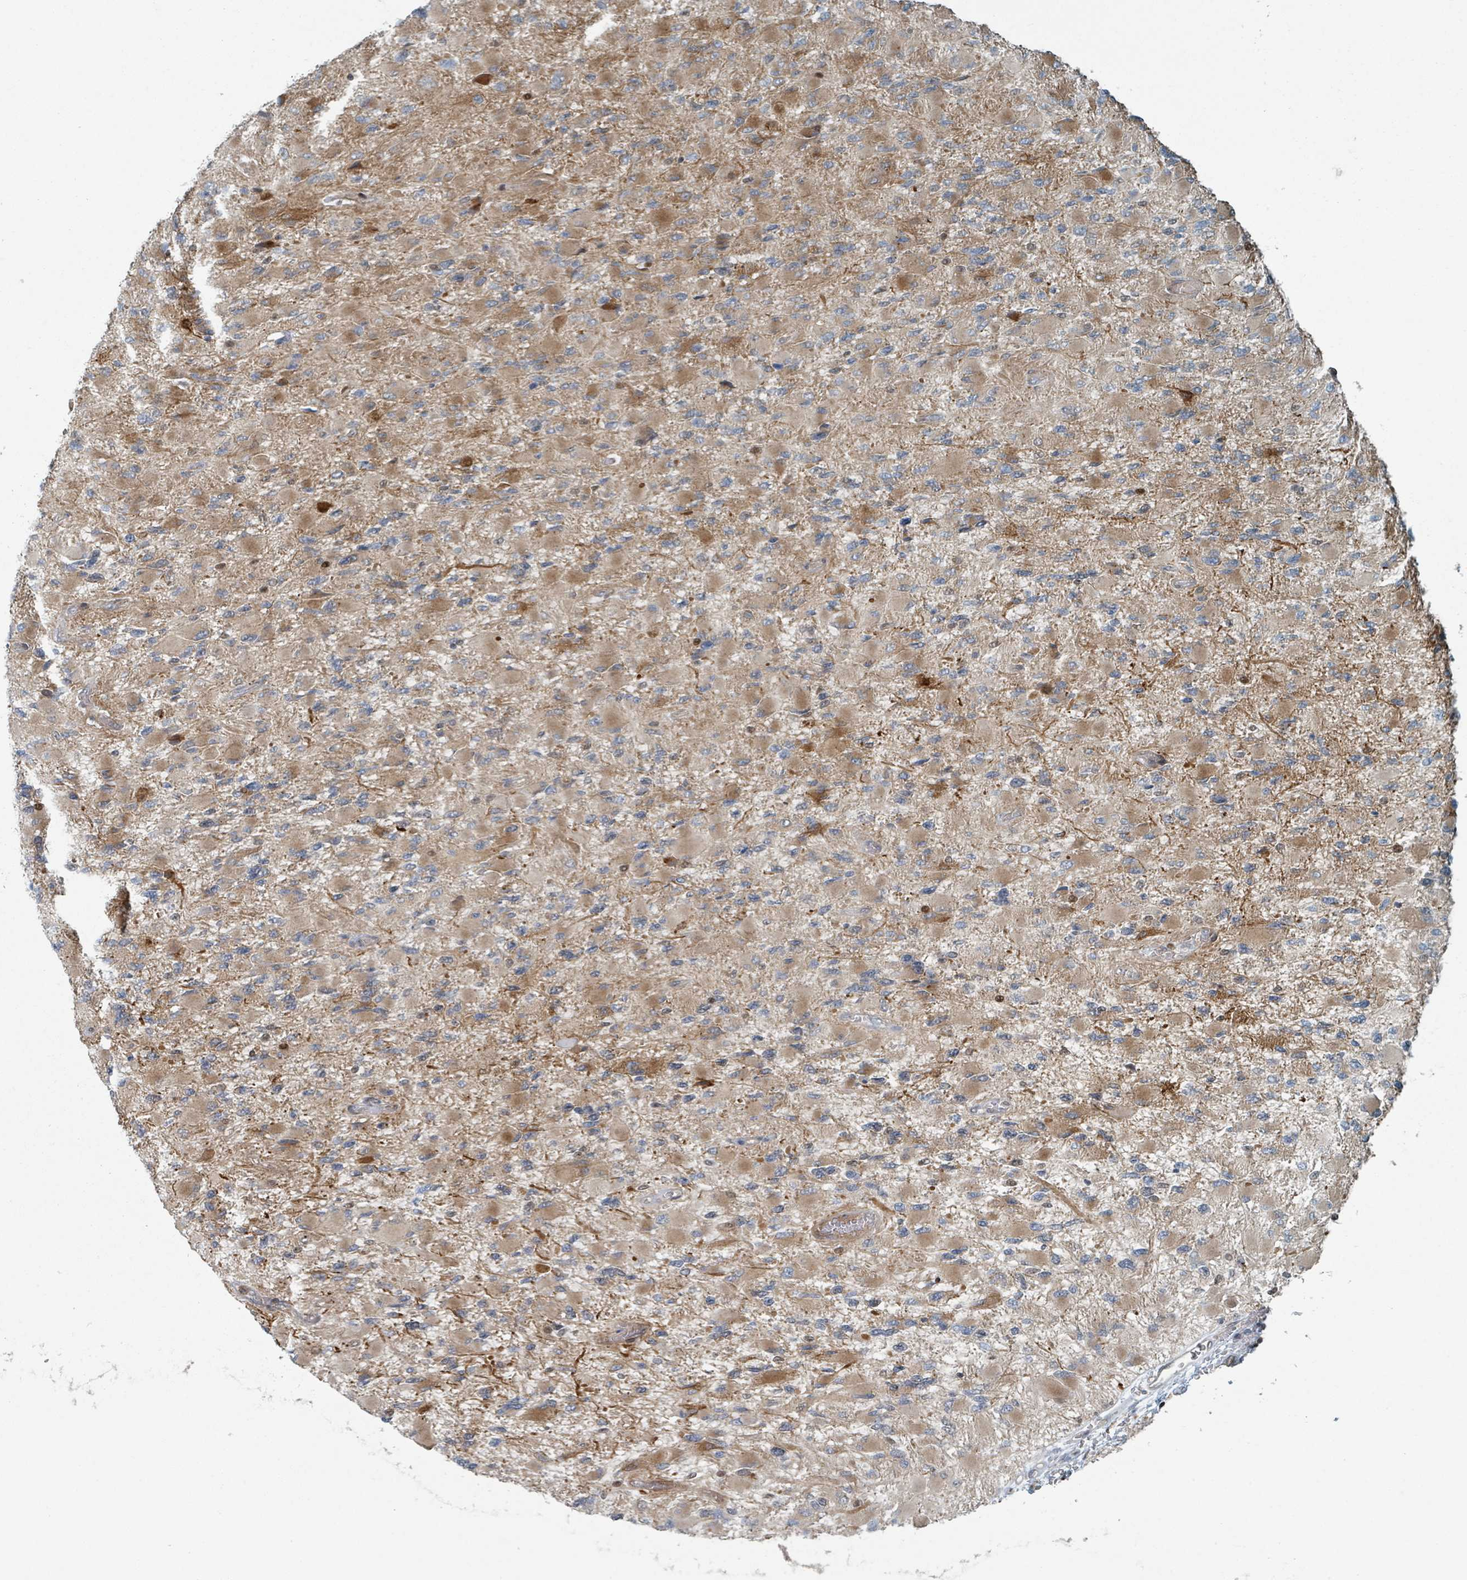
{"staining": {"intensity": "moderate", "quantity": ">75%", "location": "cytoplasmic/membranous"}, "tissue": "glioma", "cell_type": "Tumor cells", "image_type": "cancer", "snomed": [{"axis": "morphology", "description": "Glioma, malignant, High grade"}, {"axis": "topography", "description": "Cerebral cortex"}], "caption": "Glioma stained with a protein marker displays moderate staining in tumor cells.", "gene": "RHPN2", "patient": {"sex": "female", "age": 36}}